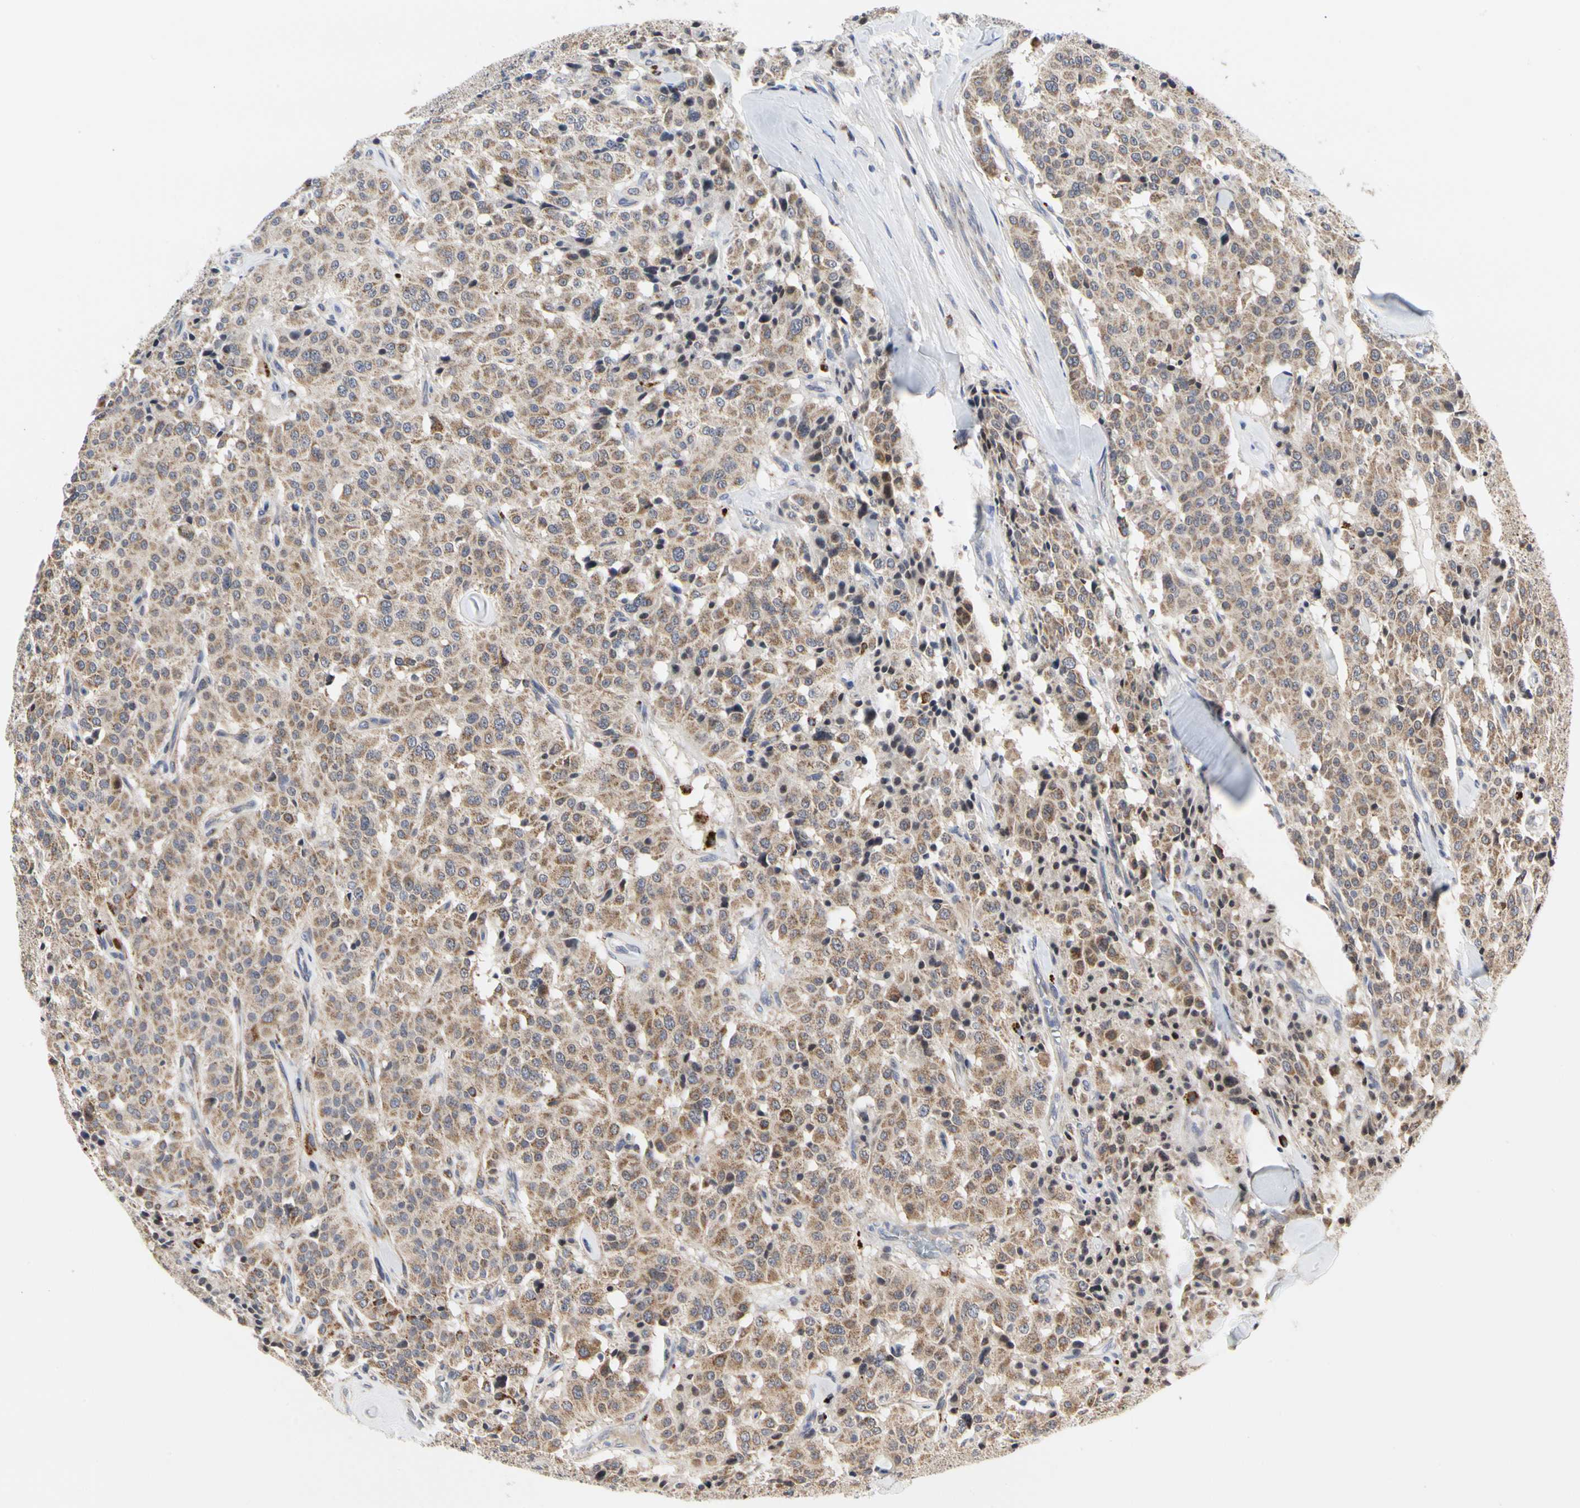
{"staining": {"intensity": "weak", "quantity": ">75%", "location": "cytoplasmic/membranous"}, "tissue": "carcinoid", "cell_type": "Tumor cells", "image_type": "cancer", "snomed": [{"axis": "morphology", "description": "Carcinoid, malignant, NOS"}, {"axis": "topography", "description": "Lung"}], "caption": "Approximately >75% of tumor cells in human carcinoid reveal weak cytoplasmic/membranous protein positivity as visualized by brown immunohistochemical staining.", "gene": "TSKU", "patient": {"sex": "male", "age": 30}}